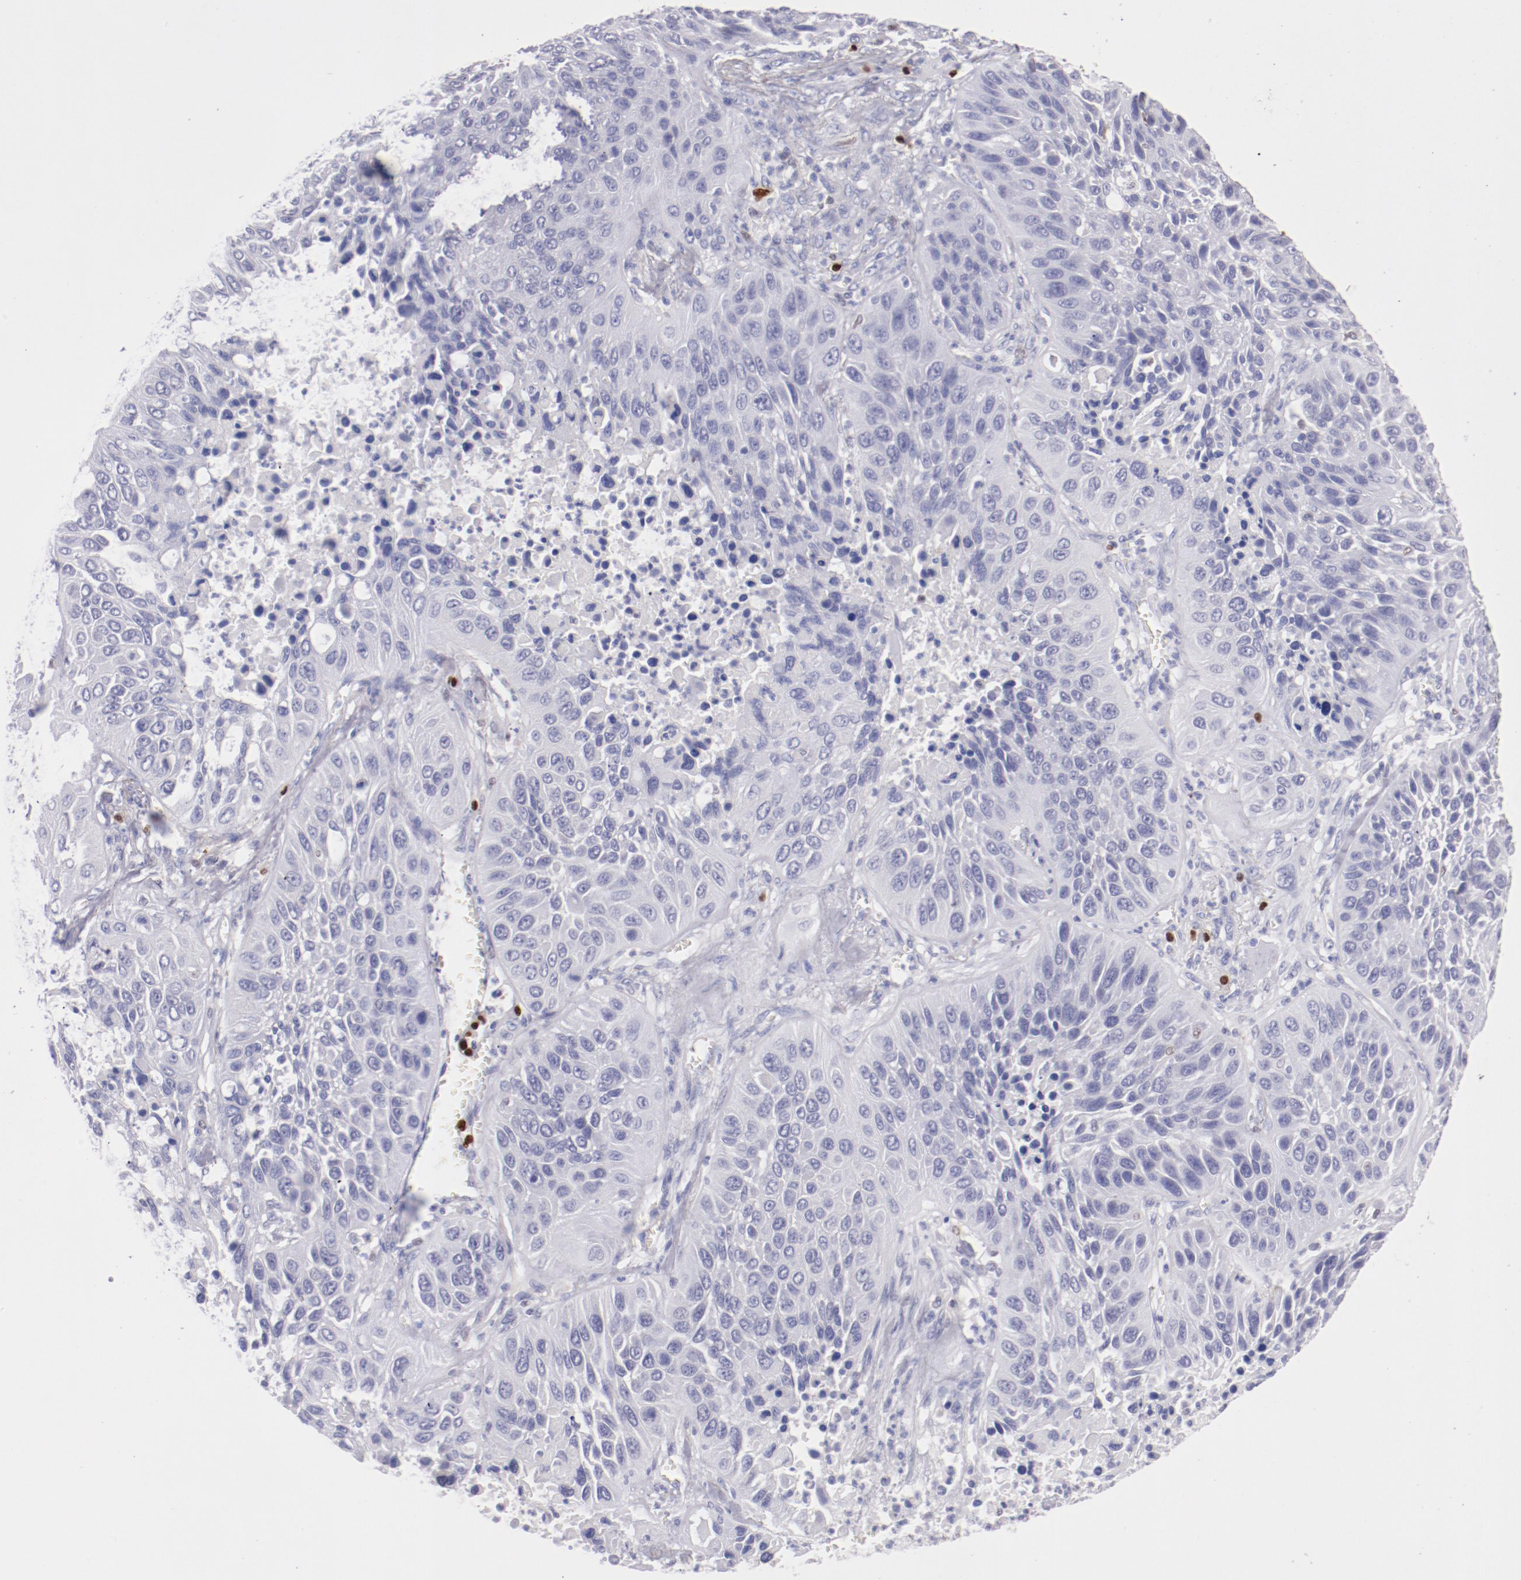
{"staining": {"intensity": "negative", "quantity": "none", "location": "none"}, "tissue": "lung cancer", "cell_type": "Tumor cells", "image_type": "cancer", "snomed": [{"axis": "morphology", "description": "Squamous cell carcinoma, NOS"}, {"axis": "topography", "description": "Lung"}], "caption": "This is a micrograph of immunohistochemistry staining of lung squamous cell carcinoma, which shows no staining in tumor cells.", "gene": "IRF8", "patient": {"sex": "female", "age": 76}}